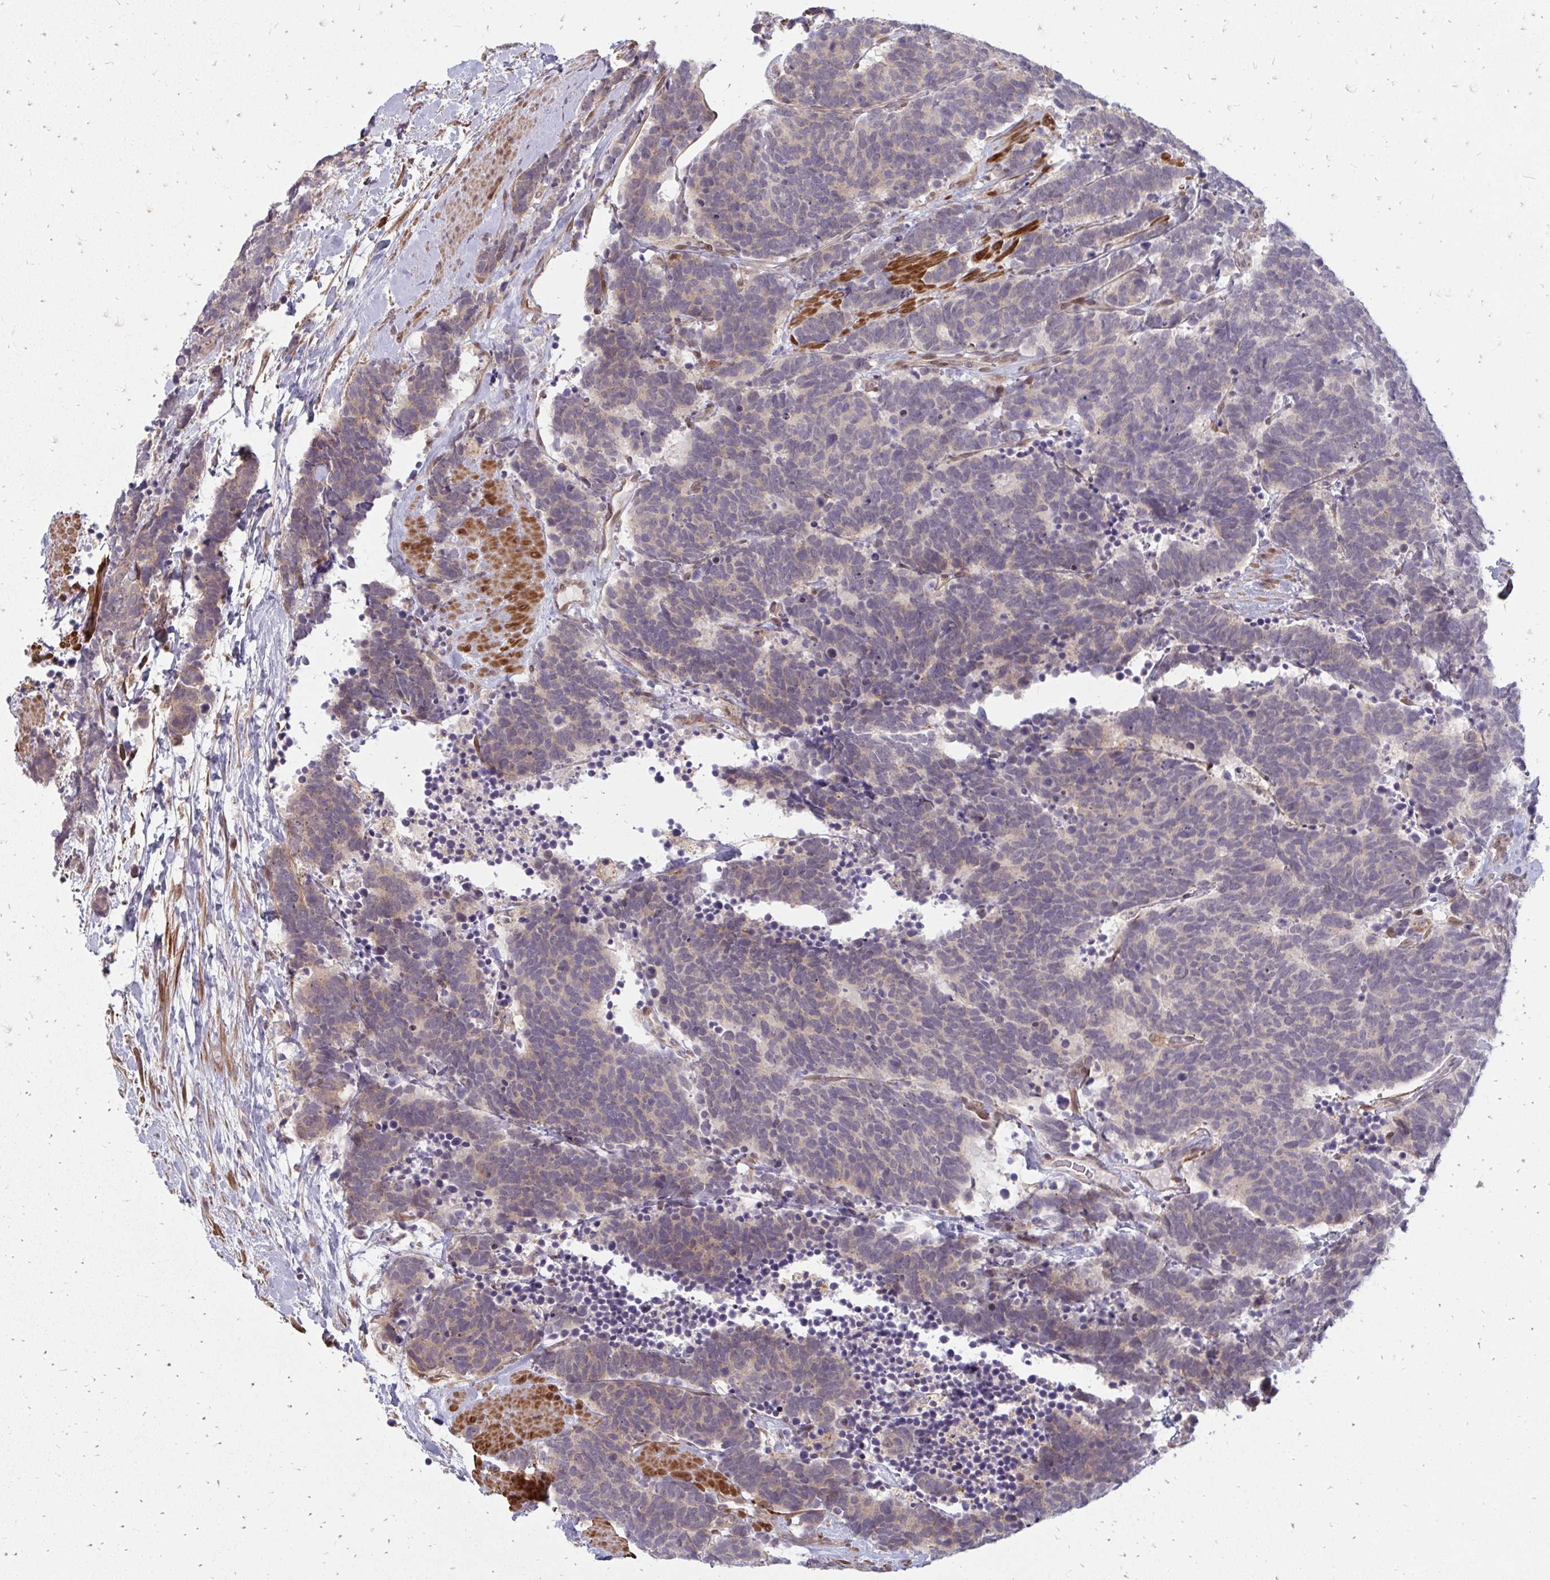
{"staining": {"intensity": "weak", "quantity": "<25%", "location": "cytoplasmic/membranous"}, "tissue": "carcinoid", "cell_type": "Tumor cells", "image_type": "cancer", "snomed": [{"axis": "morphology", "description": "Carcinoma, NOS"}, {"axis": "morphology", "description": "Carcinoid, malignant, NOS"}, {"axis": "topography", "description": "Prostate"}], "caption": "Micrograph shows no significant protein expression in tumor cells of malignant carcinoid.", "gene": "ZNF285", "patient": {"sex": "male", "age": 57}}